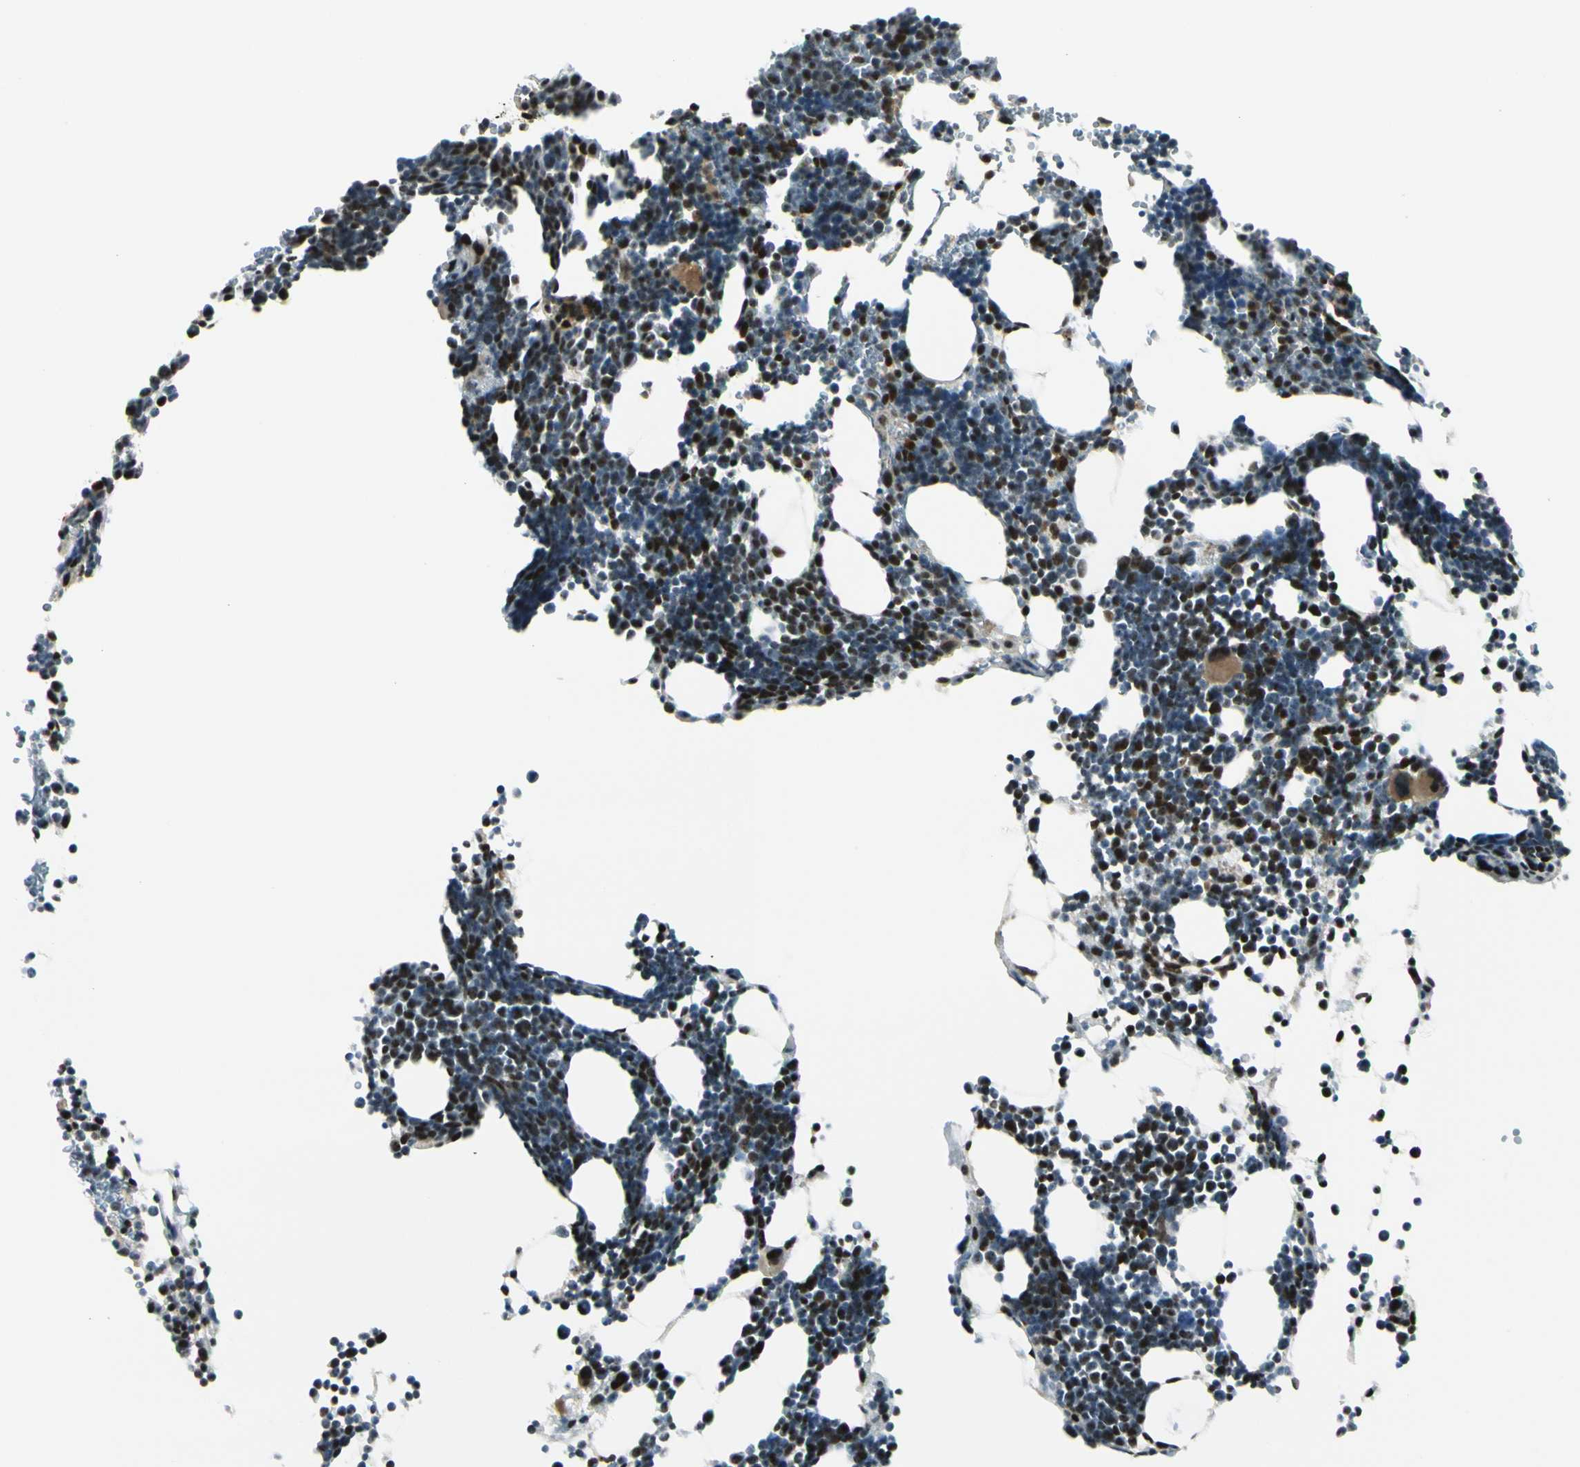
{"staining": {"intensity": "strong", "quantity": "25%-75%", "location": "nuclear"}, "tissue": "bone marrow", "cell_type": "Hematopoietic cells", "image_type": "normal", "snomed": [{"axis": "morphology", "description": "Normal tissue, NOS"}, {"axis": "topography", "description": "Bone marrow"}], "caption": "Protein staining shows strong nuclear staining in approximately 25%-75% of hematopoietic cells in benign bone marrow.", "gene": "DAXX", "patient": {"sex": "female", "age": 68}}